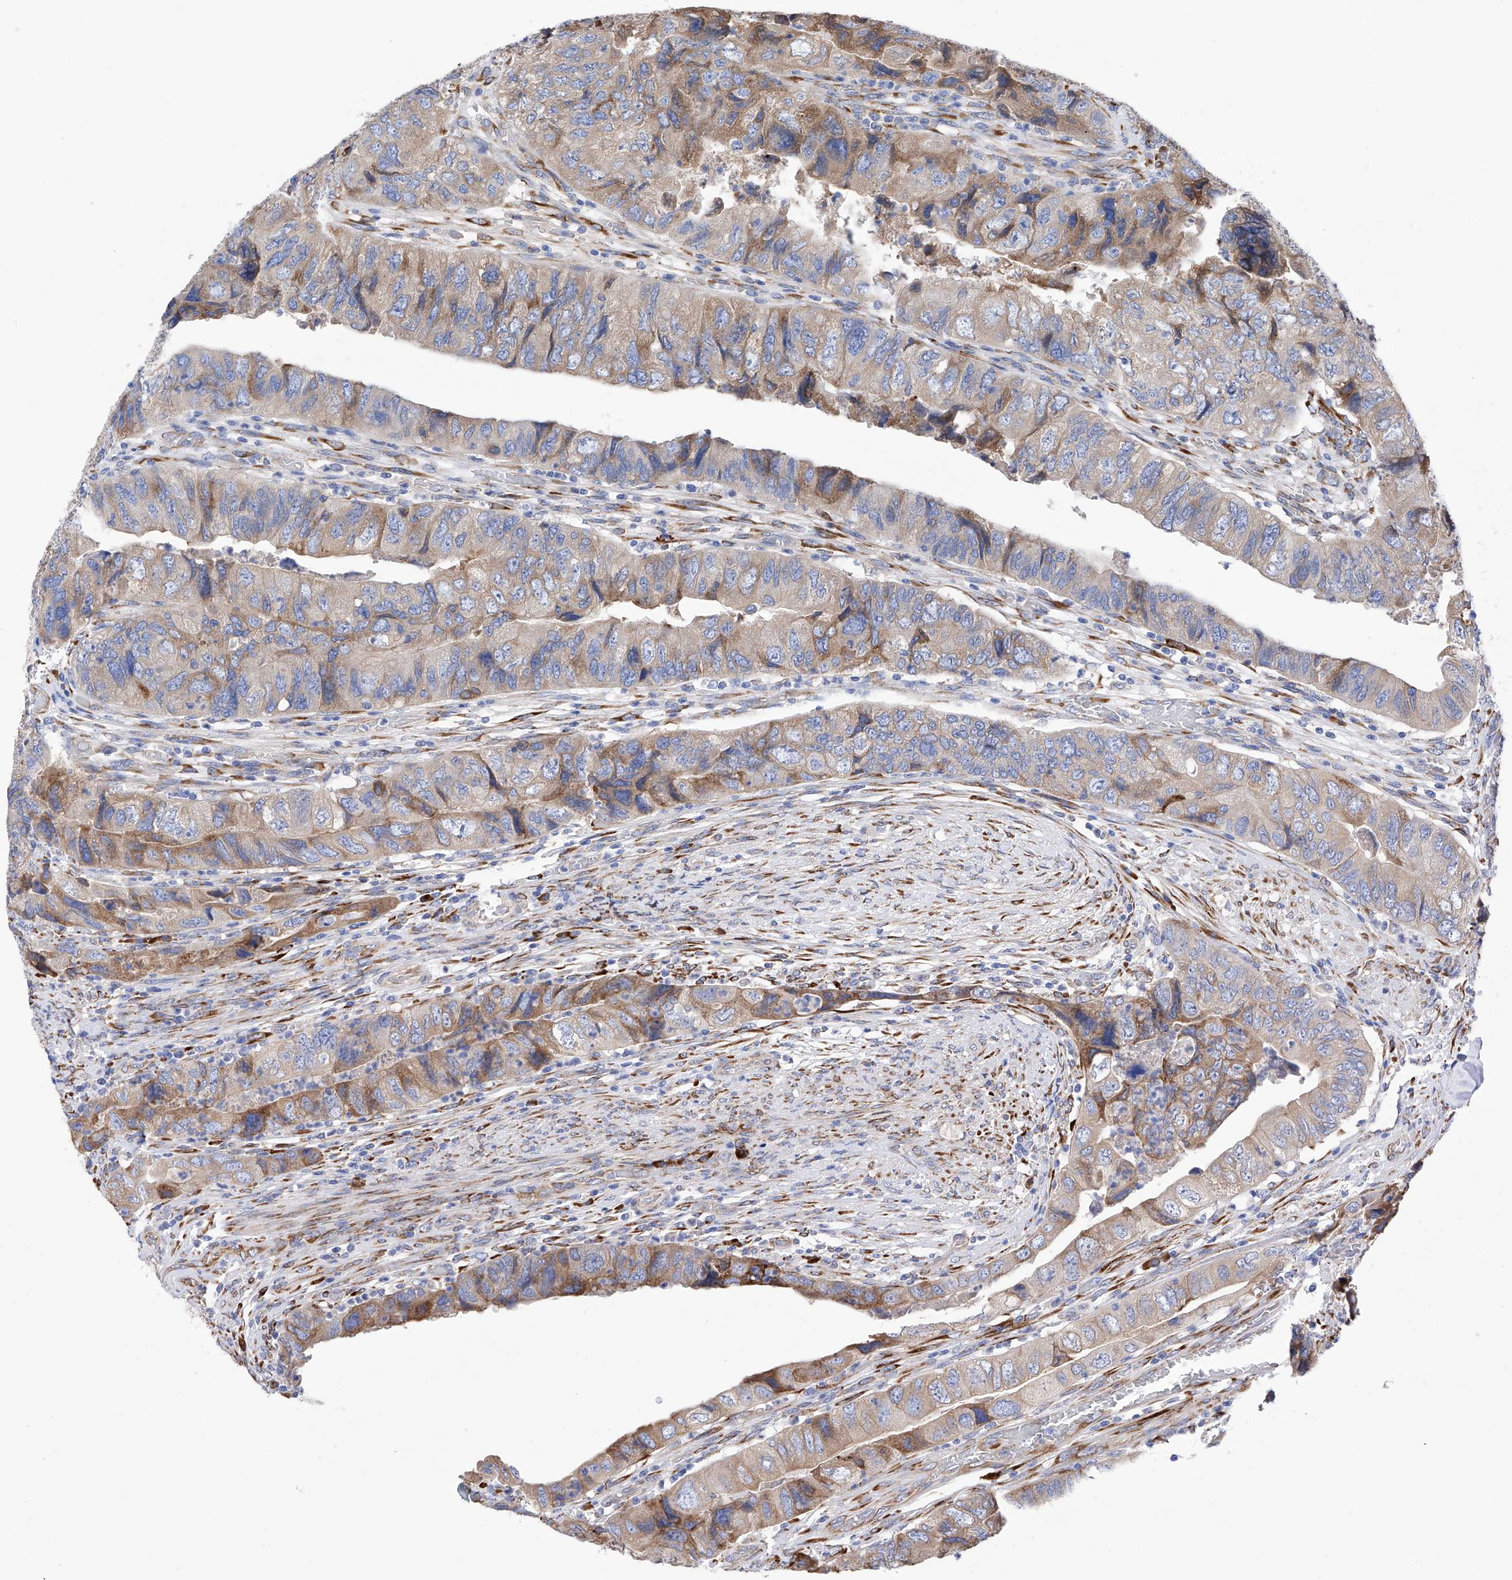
{"staining": {"intensity": "moderate", "quantity": "<25%", "location": "cytoplasmic/membranous"}, "tissue": "colorectal cancer", "cell_type": "Tumor cells", "image_type": "cancer", "snomed": [{"axis": "morphology", "description": "Adenocarcinoma, NOS"}, {"axis": "topography", "description": "Rectum"}], "caption": "A brown stain highlights moderate cytoplasmic/membranous expression of a protein in colorectal adenocarcinoma tumor cells.", "gene": "PDIA5", "patient": {"sex": "male", "age": 63}}